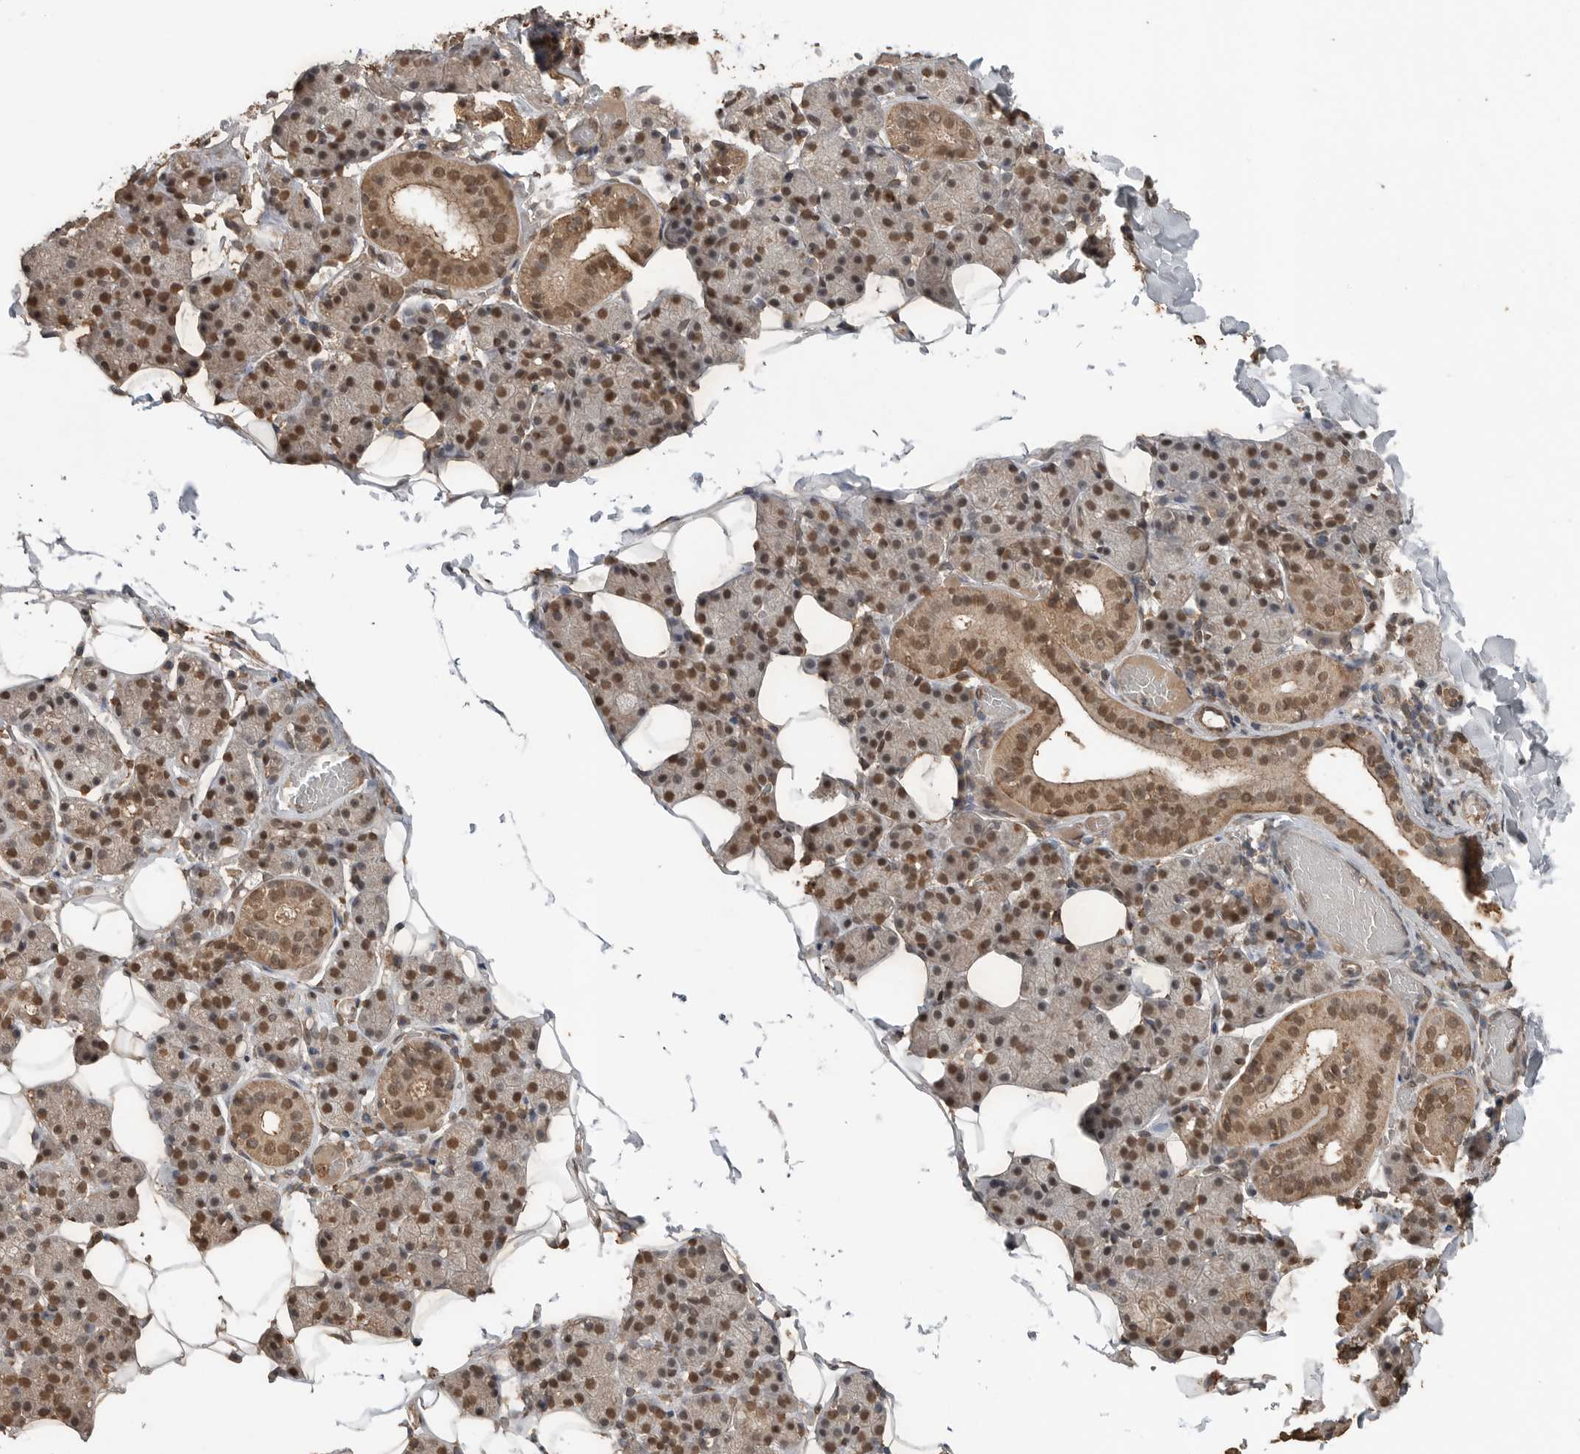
{"staining": {"intensity": "moderate", "quantity": ">75%", "location": "cytoplasmic/membranous,nuclear"}, "tissue": "salivary gland", "cell_type": "Glandular cells", "image_type": "normal", "snomed": [{"axis": "morphology", "description": "Normal tissue, NOS"}, {"axis": "topography", "description": "Salivary gland"}], "caption": "Moderate cytoplasmic/membranous,nuclear expression is seen in about >75% of glandular cells in normal salivary gland. The staining was performed using DAB (3,3'-diaminobenzidine), with brown indicating positive protein expression. Nuclei are stained blue with hematoxylin.", "gene": "BLZF1", "patient": {"sex": "female", "age": 33}}